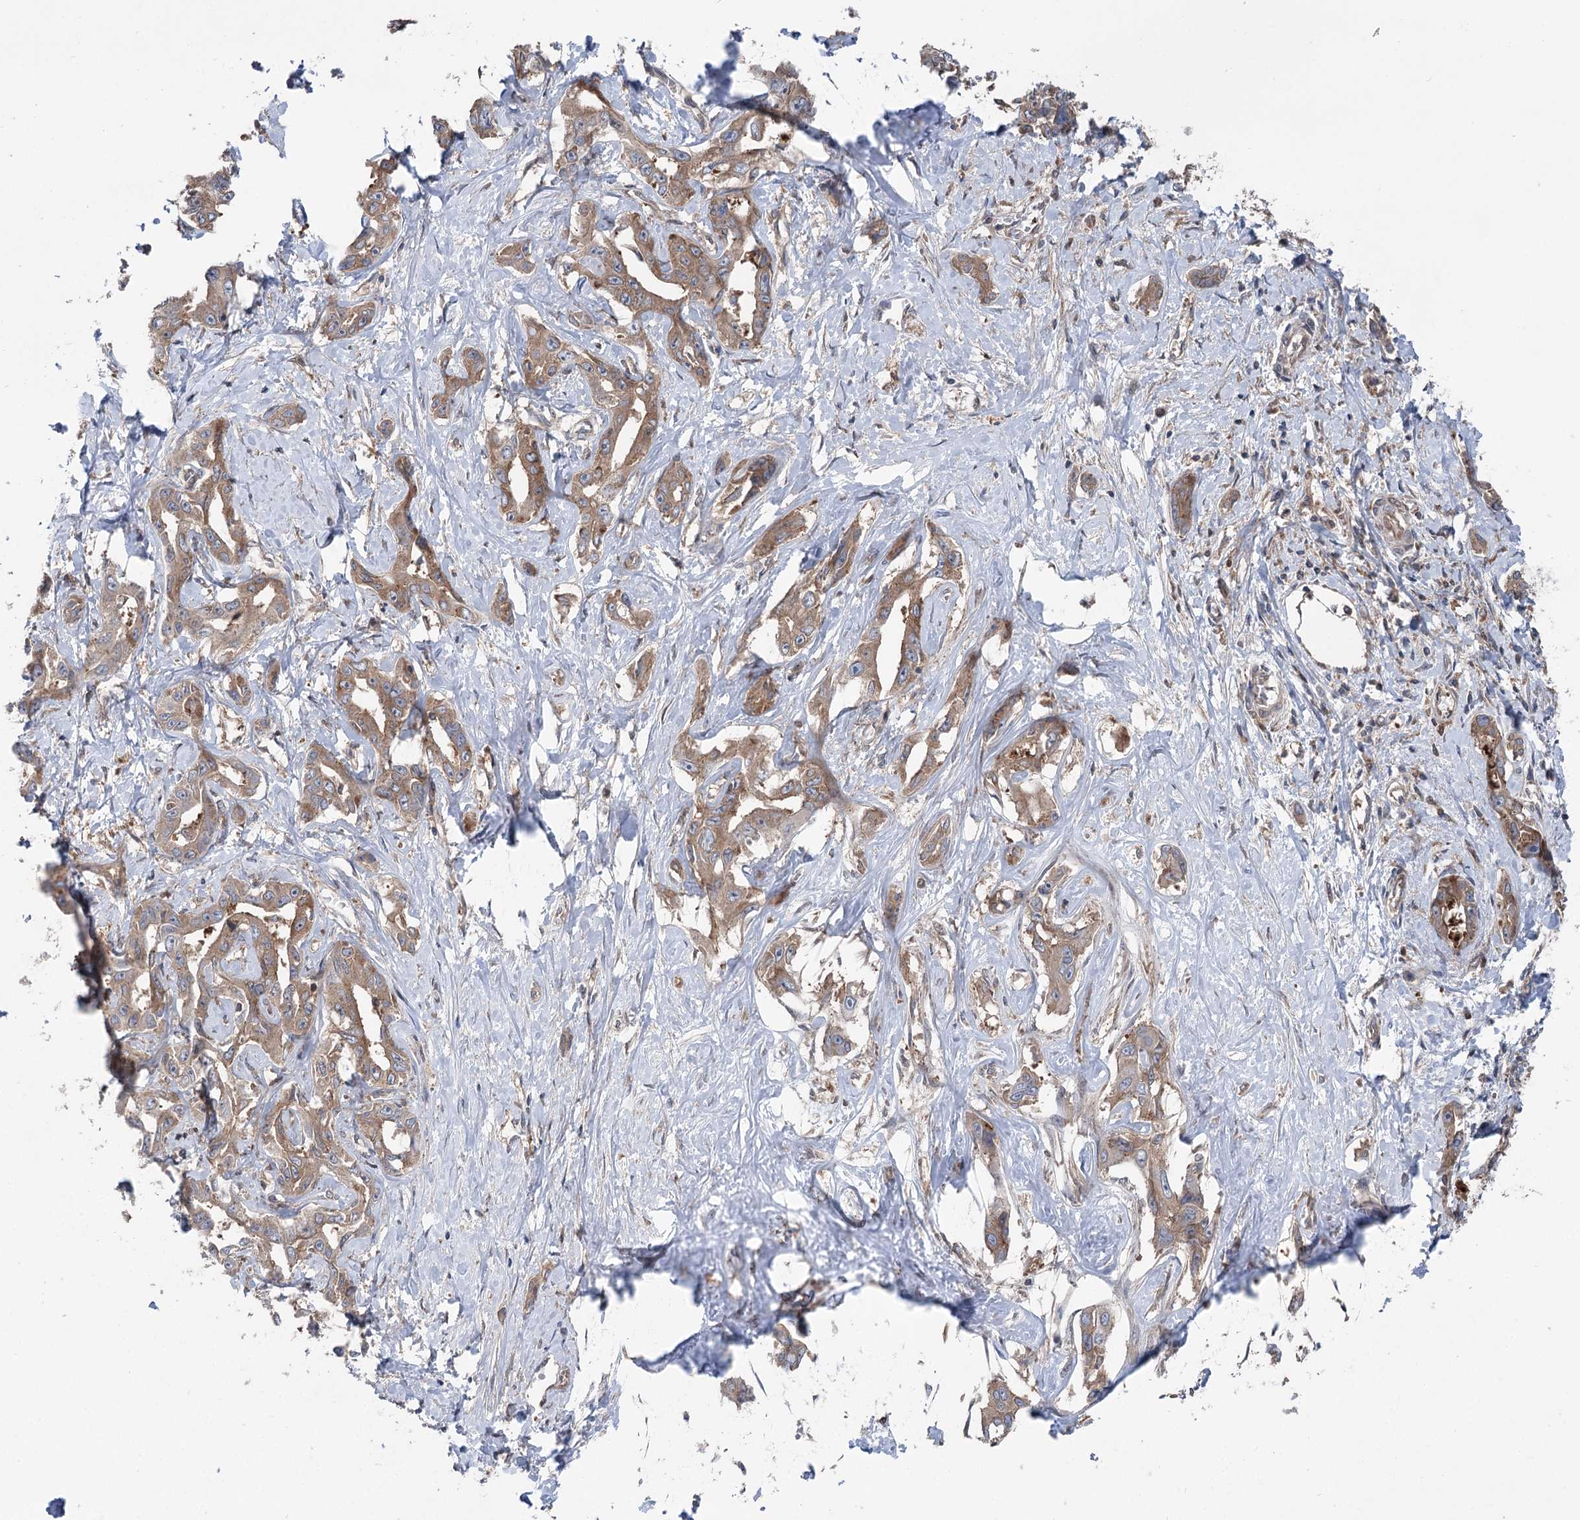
{"staining": {"intensity": "moderate", "quantity": ">75%", "location": "cytoplasmic/membranous"}, "tissue": "liver cancer", "cell_type": "Tumor cells", "image_type": "cancer", "snomed": [{"axis": "morphology", "description": "Cholangiocarcinoma"}, {"axis": "topography", "description": "Liver"}], "caption": "Immunohistochemical staining of human liver cancer (cholangiocarcinoma) reveals medium levels of moderate cytoplasmic/membranous protein staining in about >75% of tumor cells.", "gene": "PPP1R21", "patient": {"sex": "male", "age": 59}}